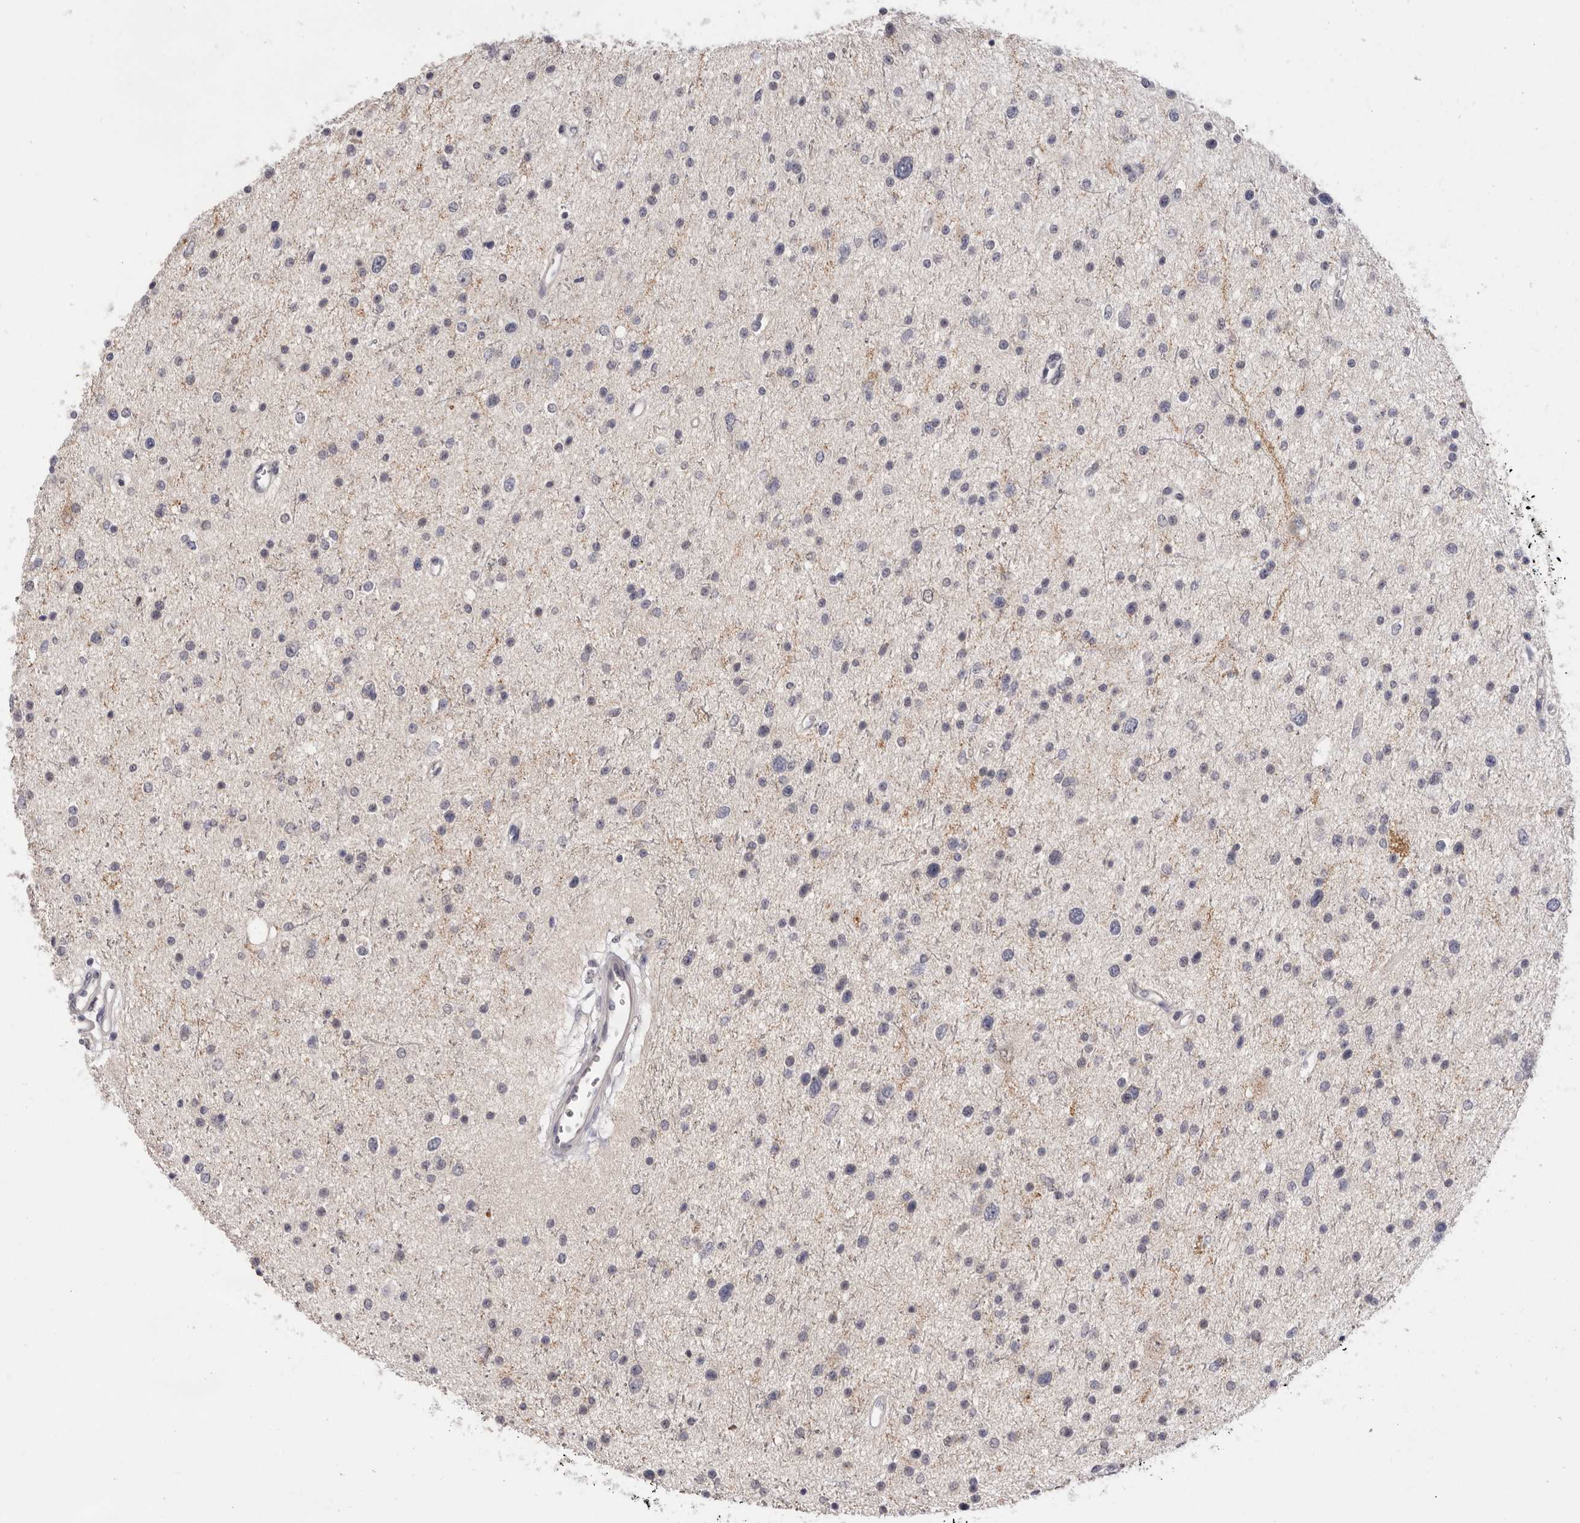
{"staining": {"intensity": "negative", "quantity": "none", "location": "none"}, "tissue": "glioma", "cell_type": "Tumor cells", "image_type": "cancer", "snomed": [{"axis": "morphology", "description": "Glioma, malignant, Low grade"}, {"axis": "topography", "description": "Brain"}], "caption": "Protein analysis of glioma shows no significant expression in tumor cells. Nuclei are stained in blue.", "gene": "DOP1A", "patient": {"sex": "female", "age": 37}}